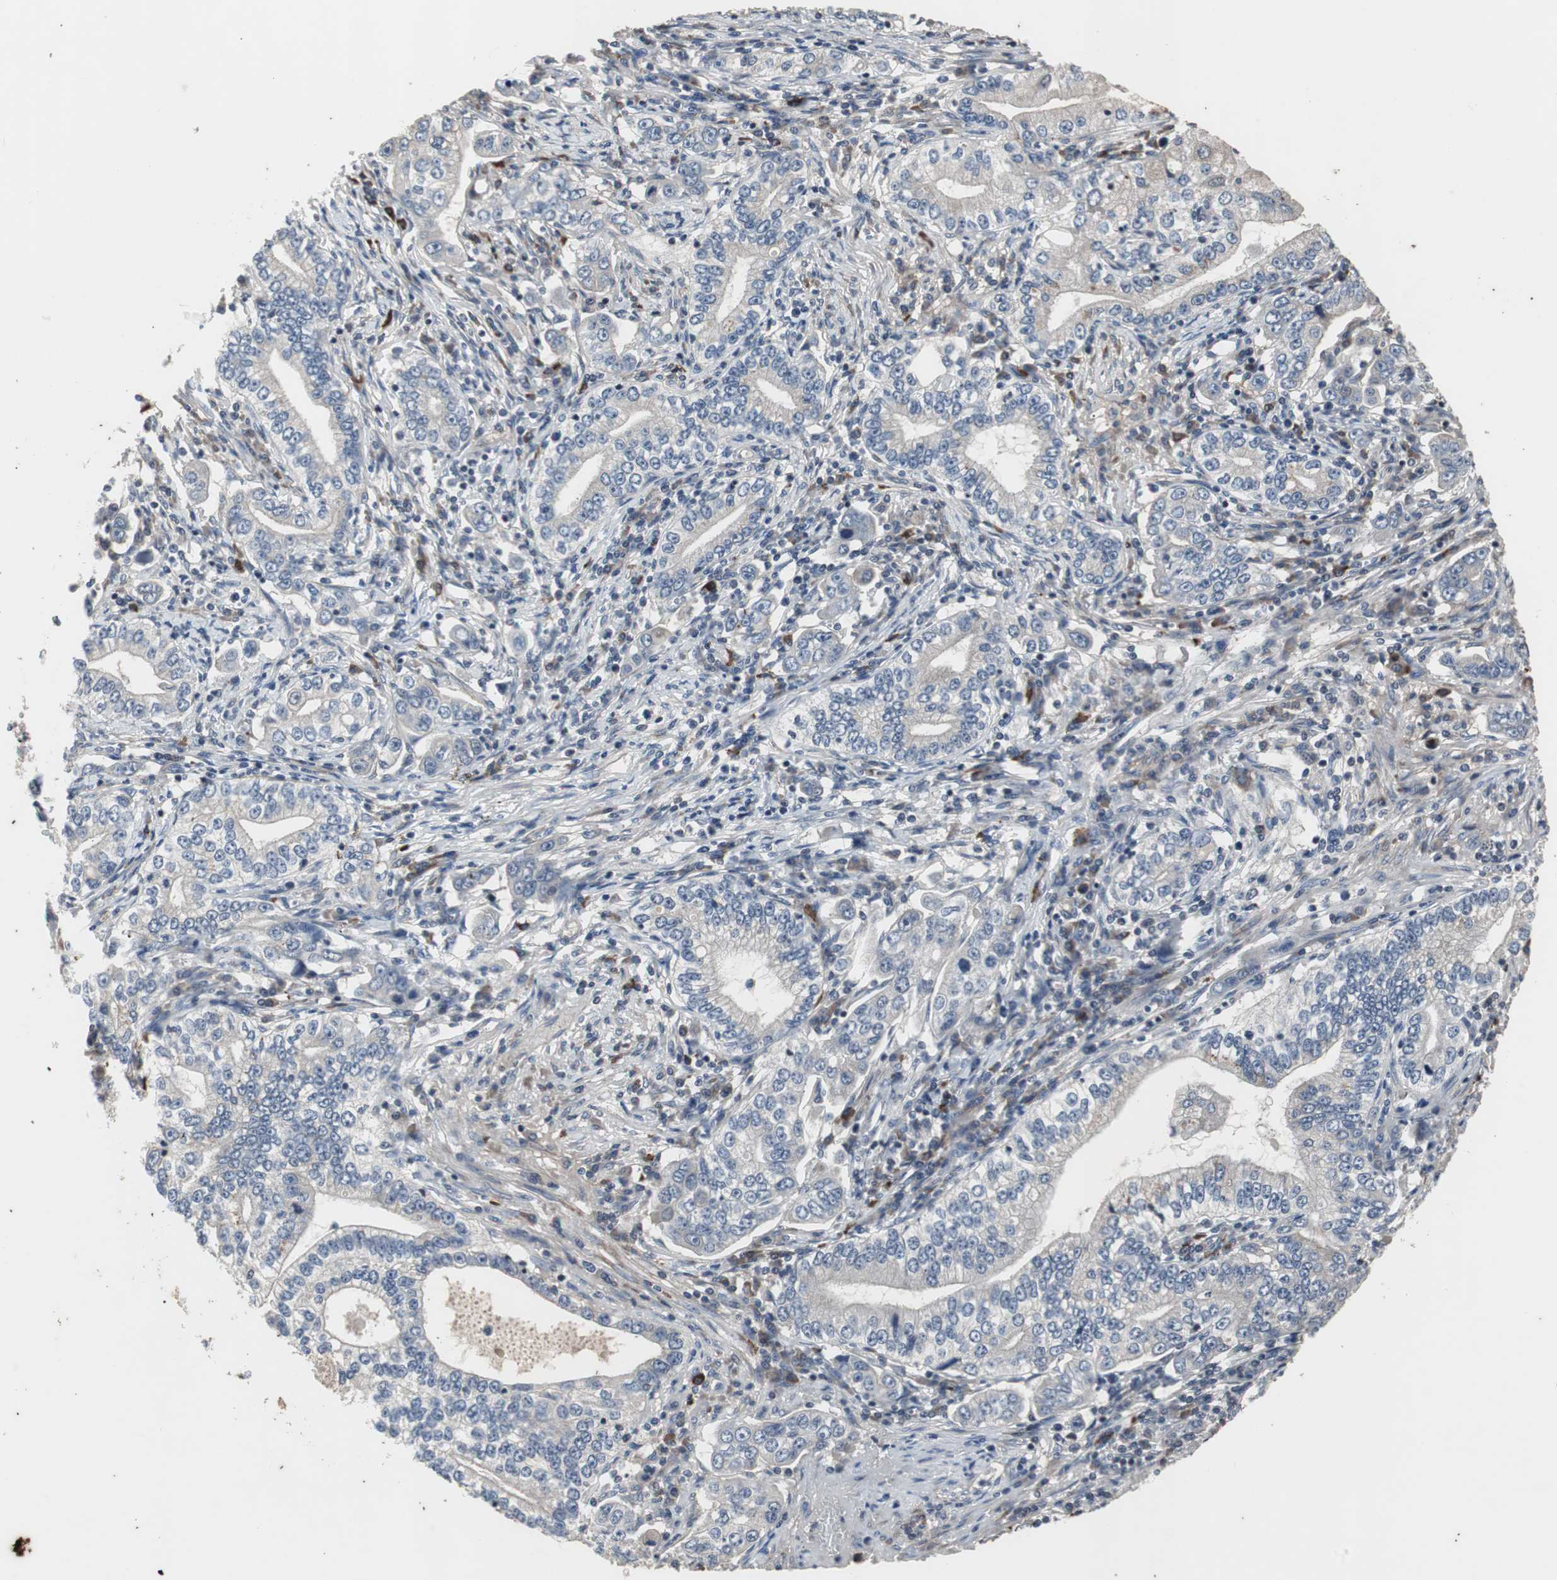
{"staining": {"intensity": "negative", "quantity": "none", "location": "none"}, "tissue": "stomach cancer", "cell_type": "Tumor cells", "image_type": "cancer", "snomed": [{"axis": "morphology", "description": "Adenocarcinoma, NOS"}, {"axis": "topography", "description": "Stomach, lower"}], "caption": "The immunohistochemistry (IHC) micrograph has no significant expression in tumor cells of stomach cancer tissue.", "gene": "CRADD", "patient": {"sex": "female", "age": 72}}